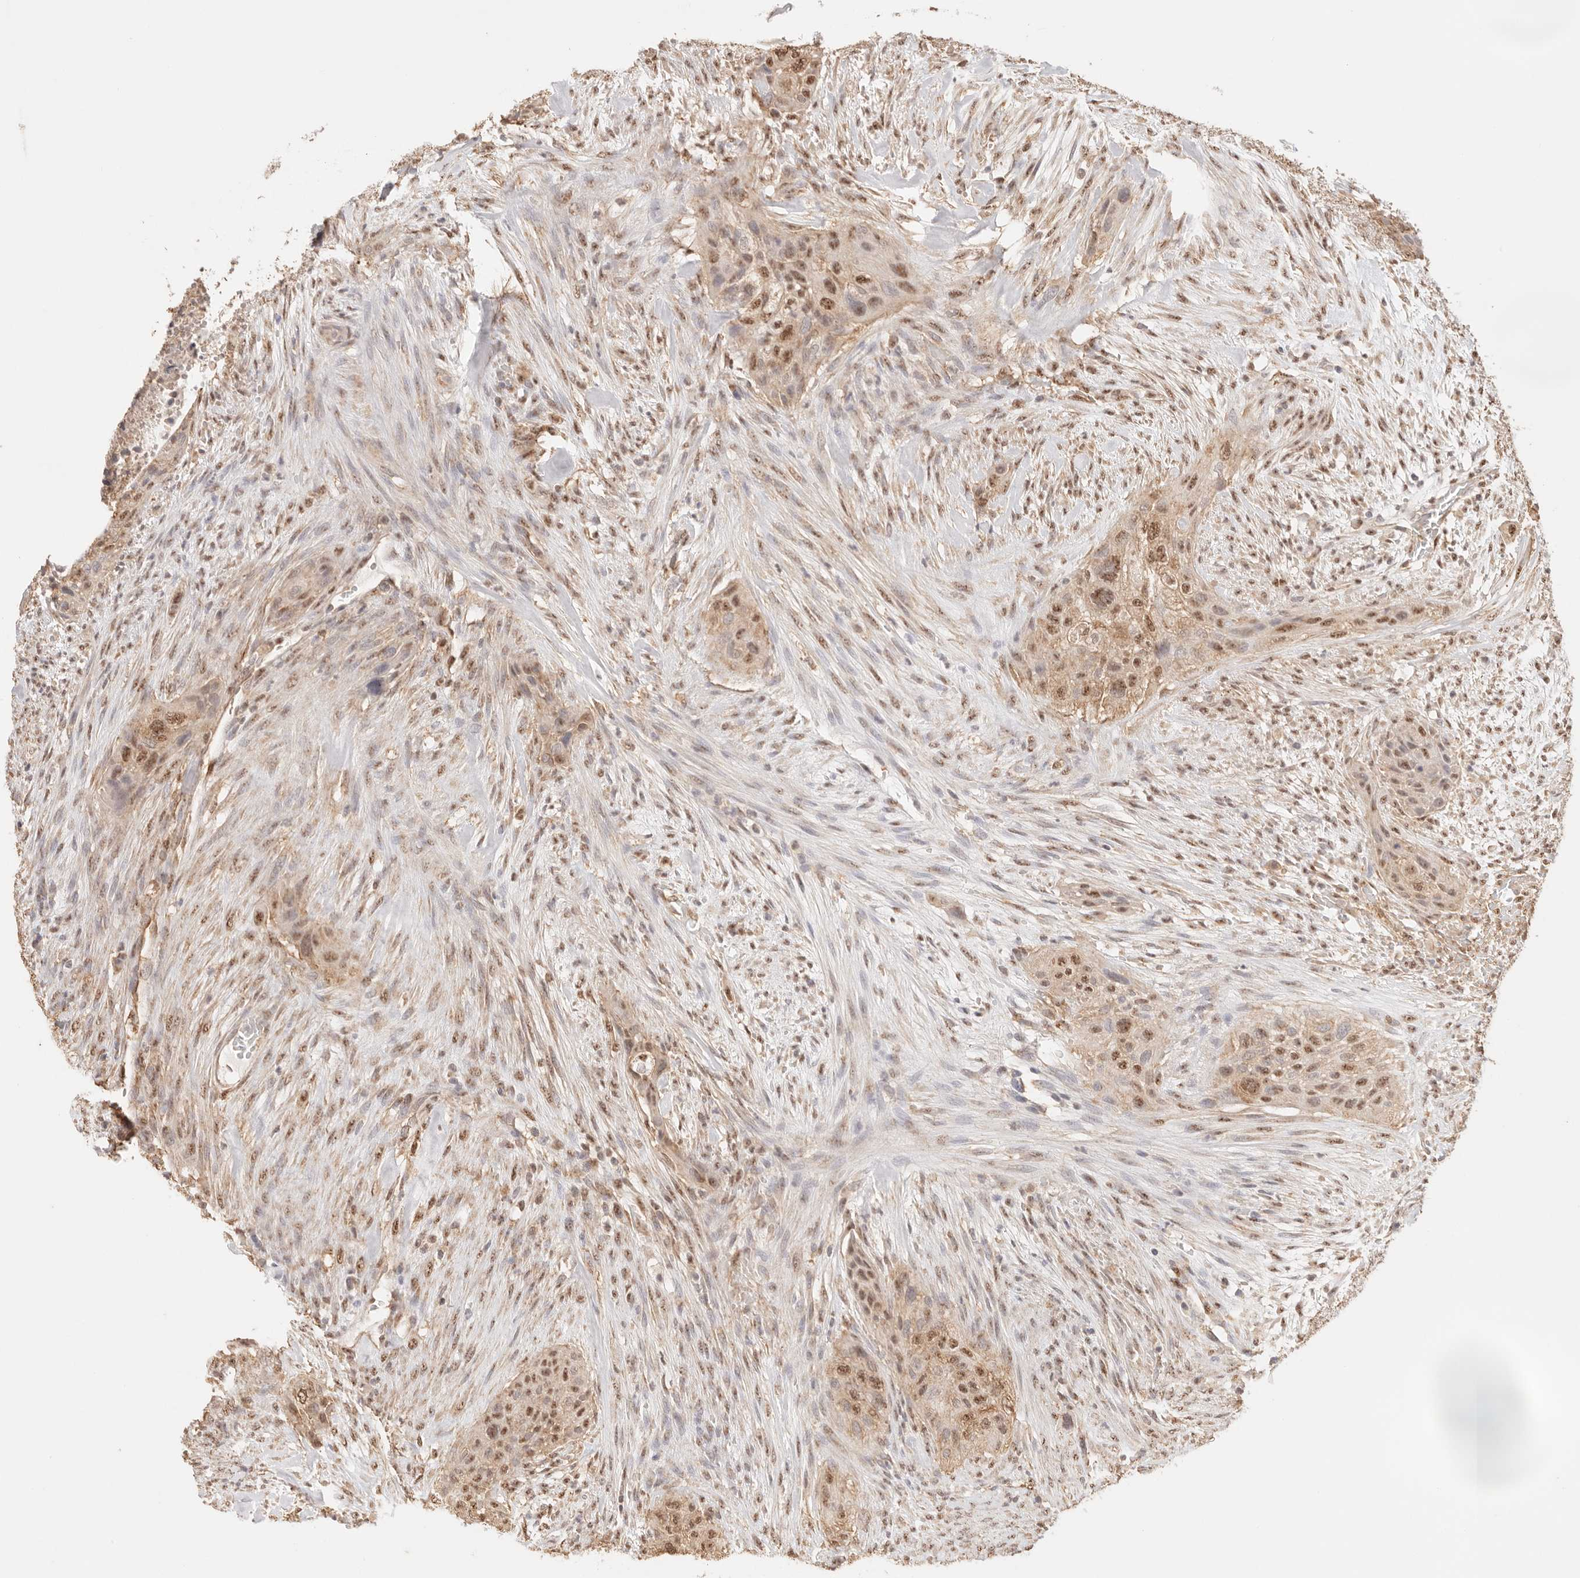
{"staining": {"intensity": "moderate", "quantity": ">75%", "location": "cytoplasmic/membranous,nuclear"}, "tissue": "urothelial cancer", "cell_type": "Tumor cells", "image_type": "cancer", "snomed": [{"axis": "morphology", "description": "Urothelial carcinoma, High grade"}, {"axis": "topography", "description": "Urinary bladder"}], "caption": "Protein analysis of high-grade urothelial carcinoma tissue exhibits moderate cytoplasmic/membranous and nuclear staining in approximately >75% of tumor cells.", "gene": "IL1R2", "patient": {"sex": "male", "age": 35}}